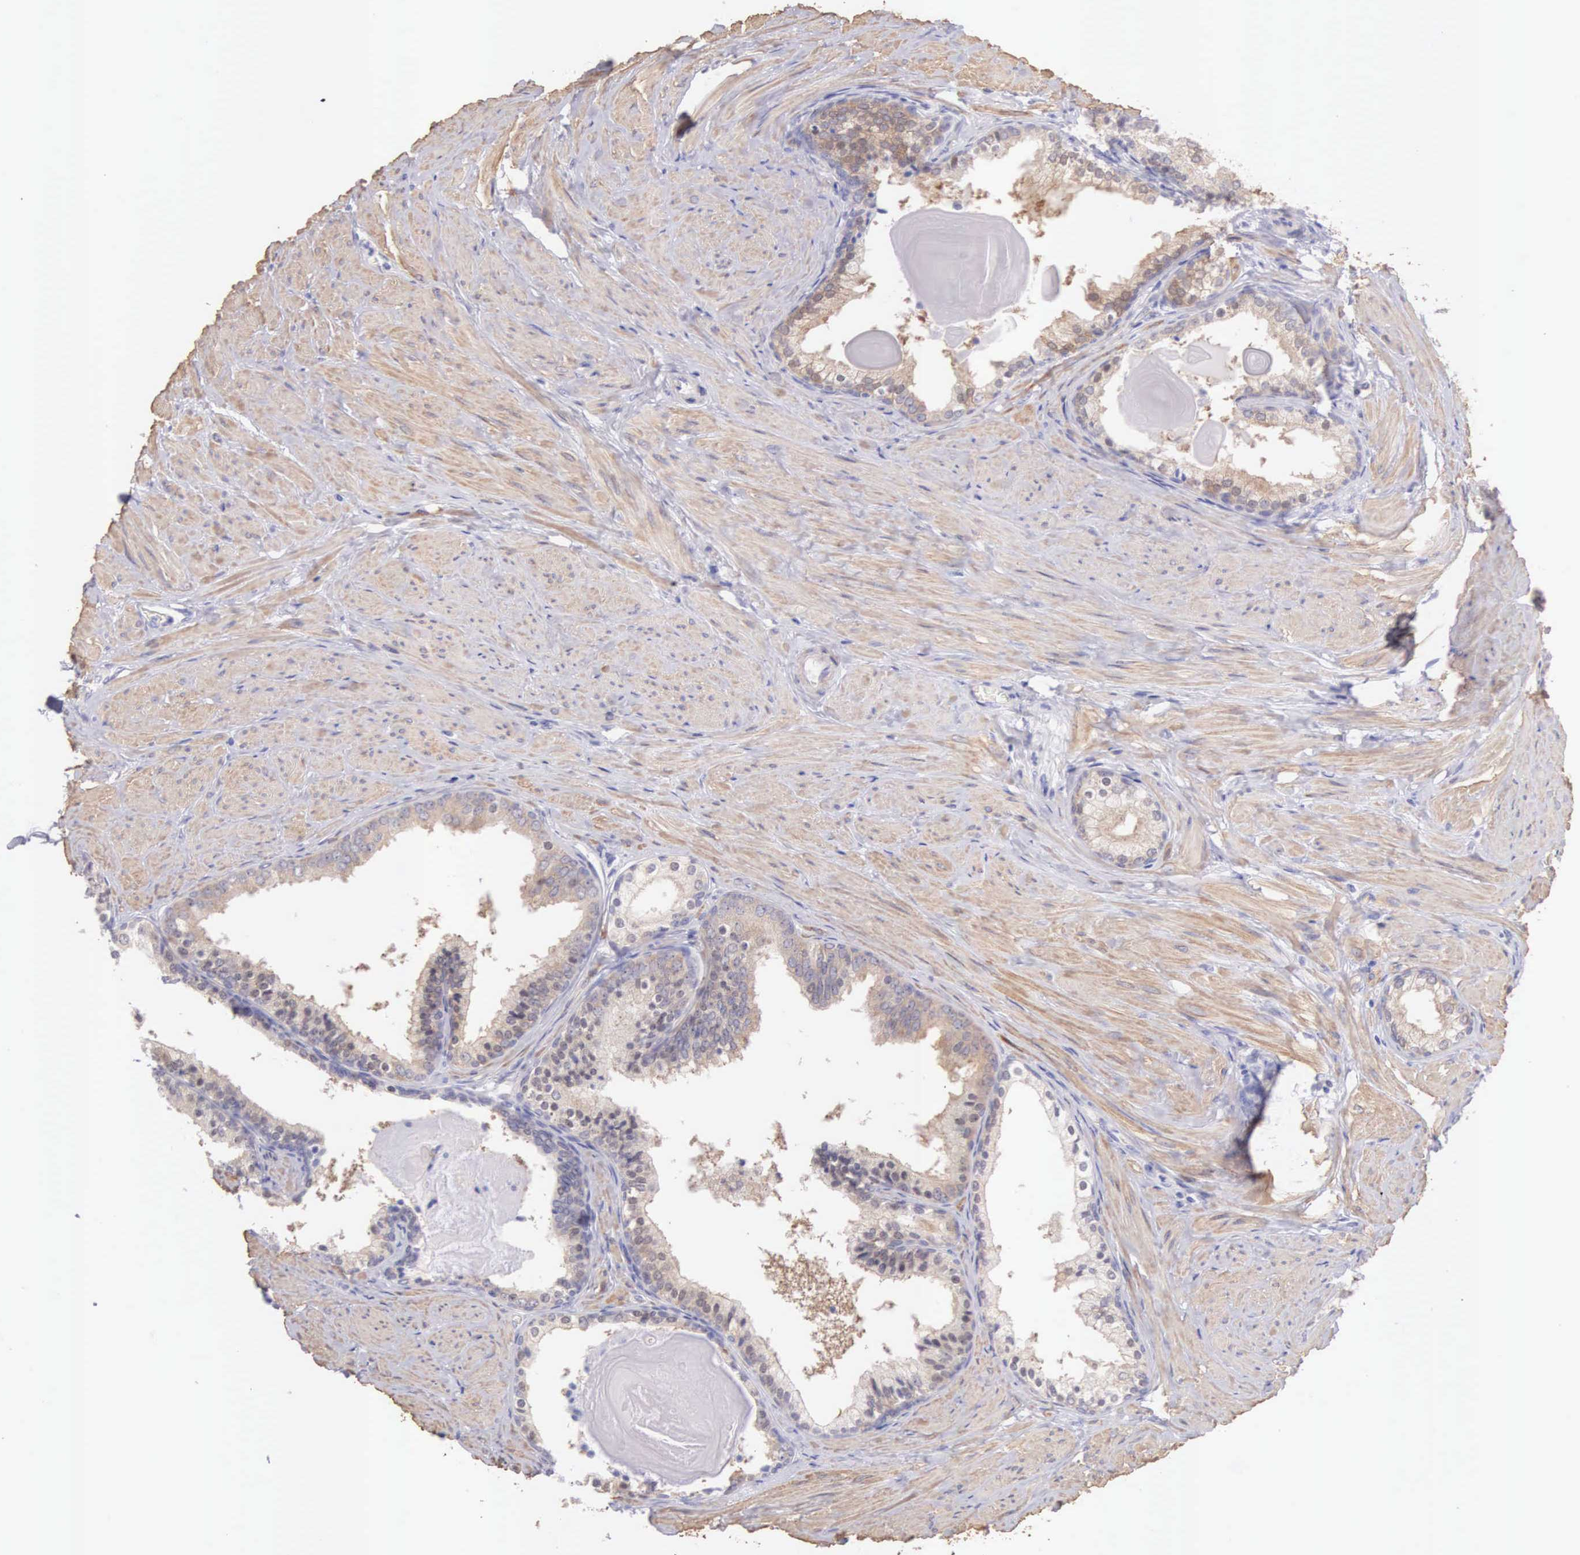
{"staining": {"intensity": "moderate", "quantity": ">75%", "location": "cytoplasmic/membranous"}, "tissue": "prostate", "cell_type": "Glandular cells", "image_type": "normal", "snomed": [{"axis": "morphology", "description": "Normal tissue, NOS"}, {"axis": "topography", "description": "Prostate"}], "caption": "Human prostate stained with a brown dye reveals moderate cytoplasmic/membranous positive staining in approximately >75% of glandular cells.", "gene": "ARFGAP3", "patient": {"sex": "male", "age": 65}}